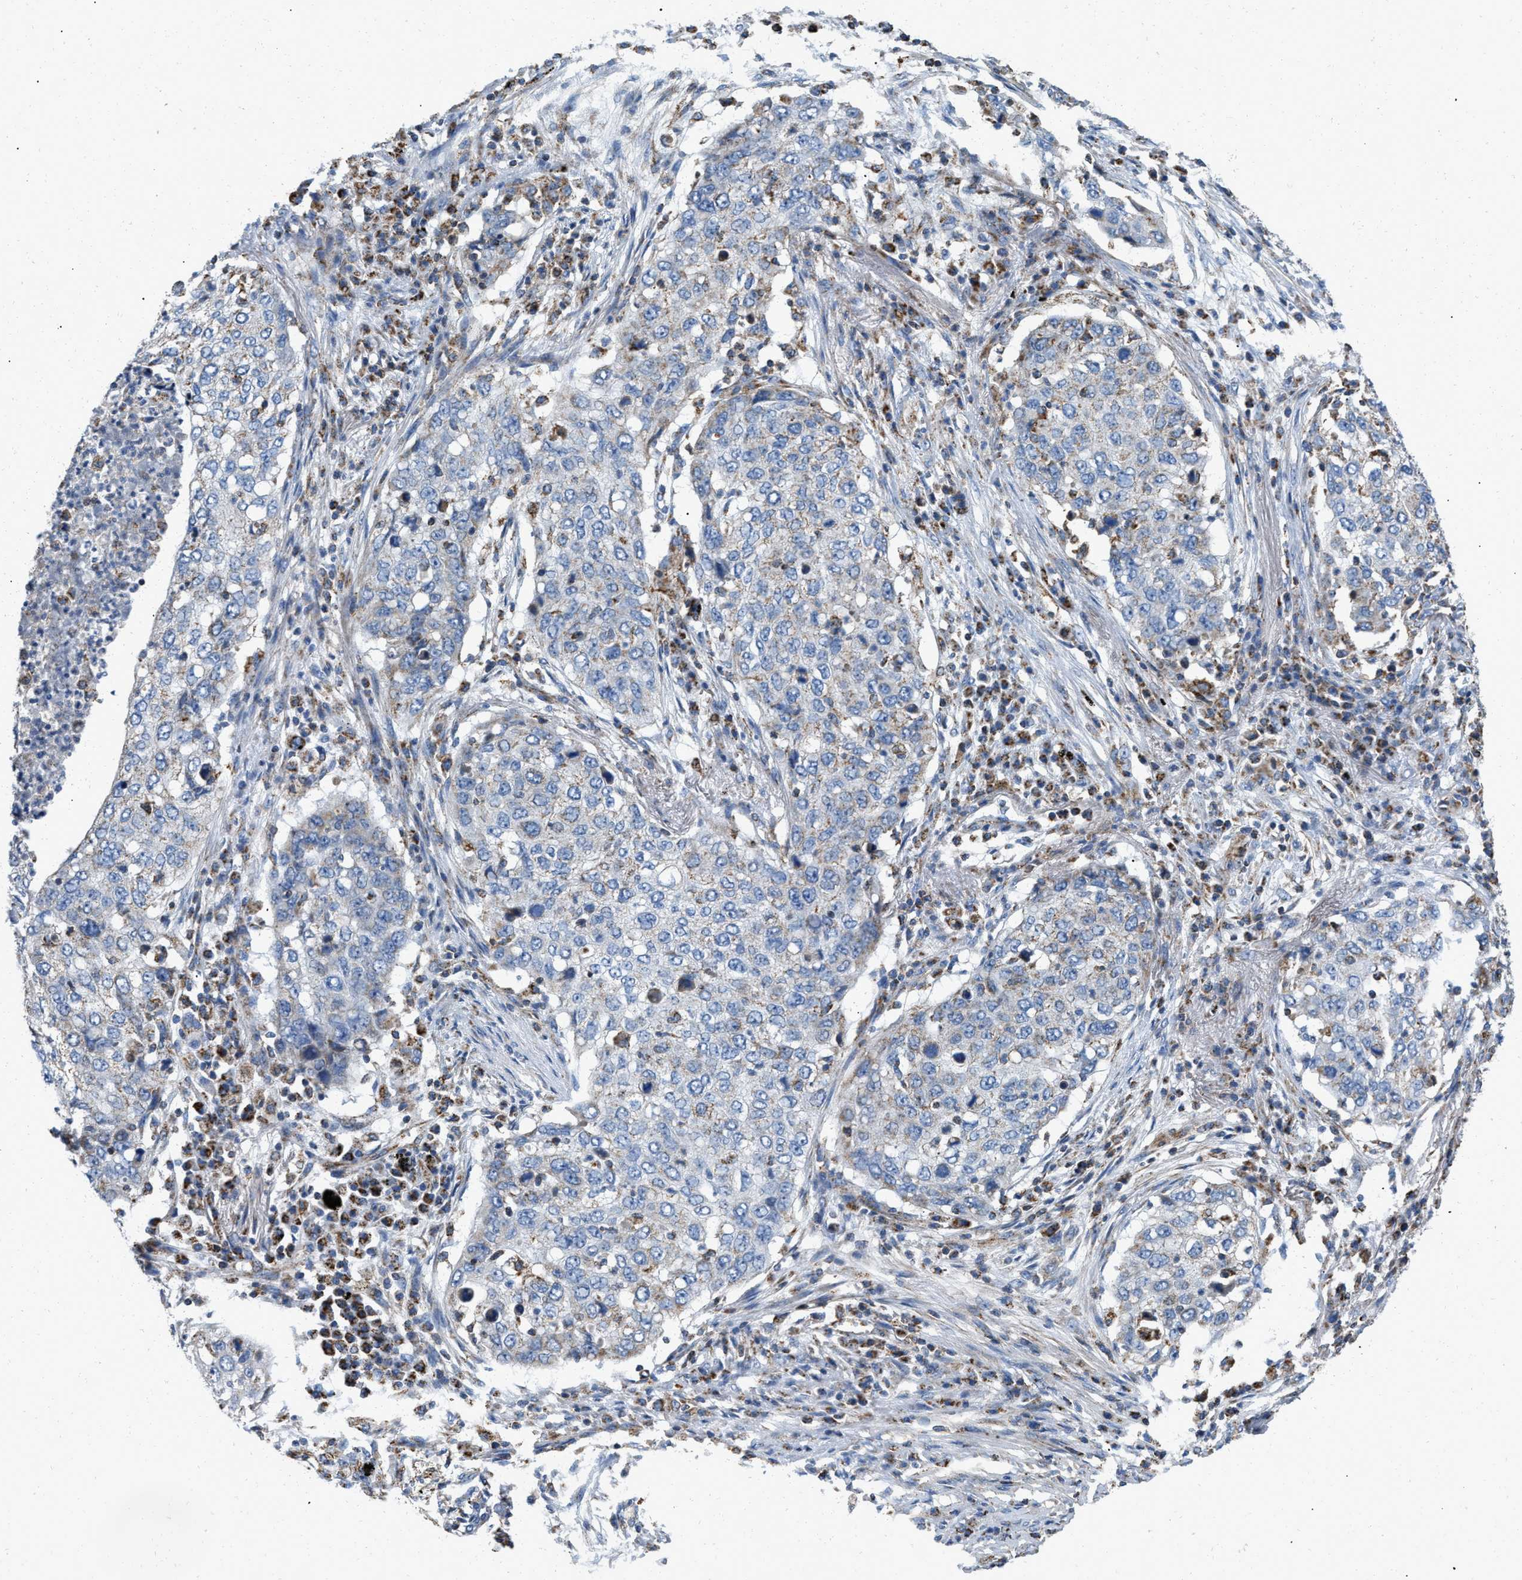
{"staining": {"intensity": "negative", "quantity": "none", "location": "none"}, "tissue": "lung cancer", "cell_type": "Tumor cells", "image_type": "cancer", "snomed": [{"axis": "morphology", "description": "Squamous cell carcinoma, NOS"}, {"axis": "topography", "description": "Lung"}], "caption": "This is a photomicrograph of immunohistochemistry (IHC) staining of lung cancer, which shows no expression in tumor cells. (Brightfield microscopy of DAB (3,3'-diaminobenzidine) IHC at high magnification).", "gene": "GRB10", "patient": {"sex": "female", "age": 63}}